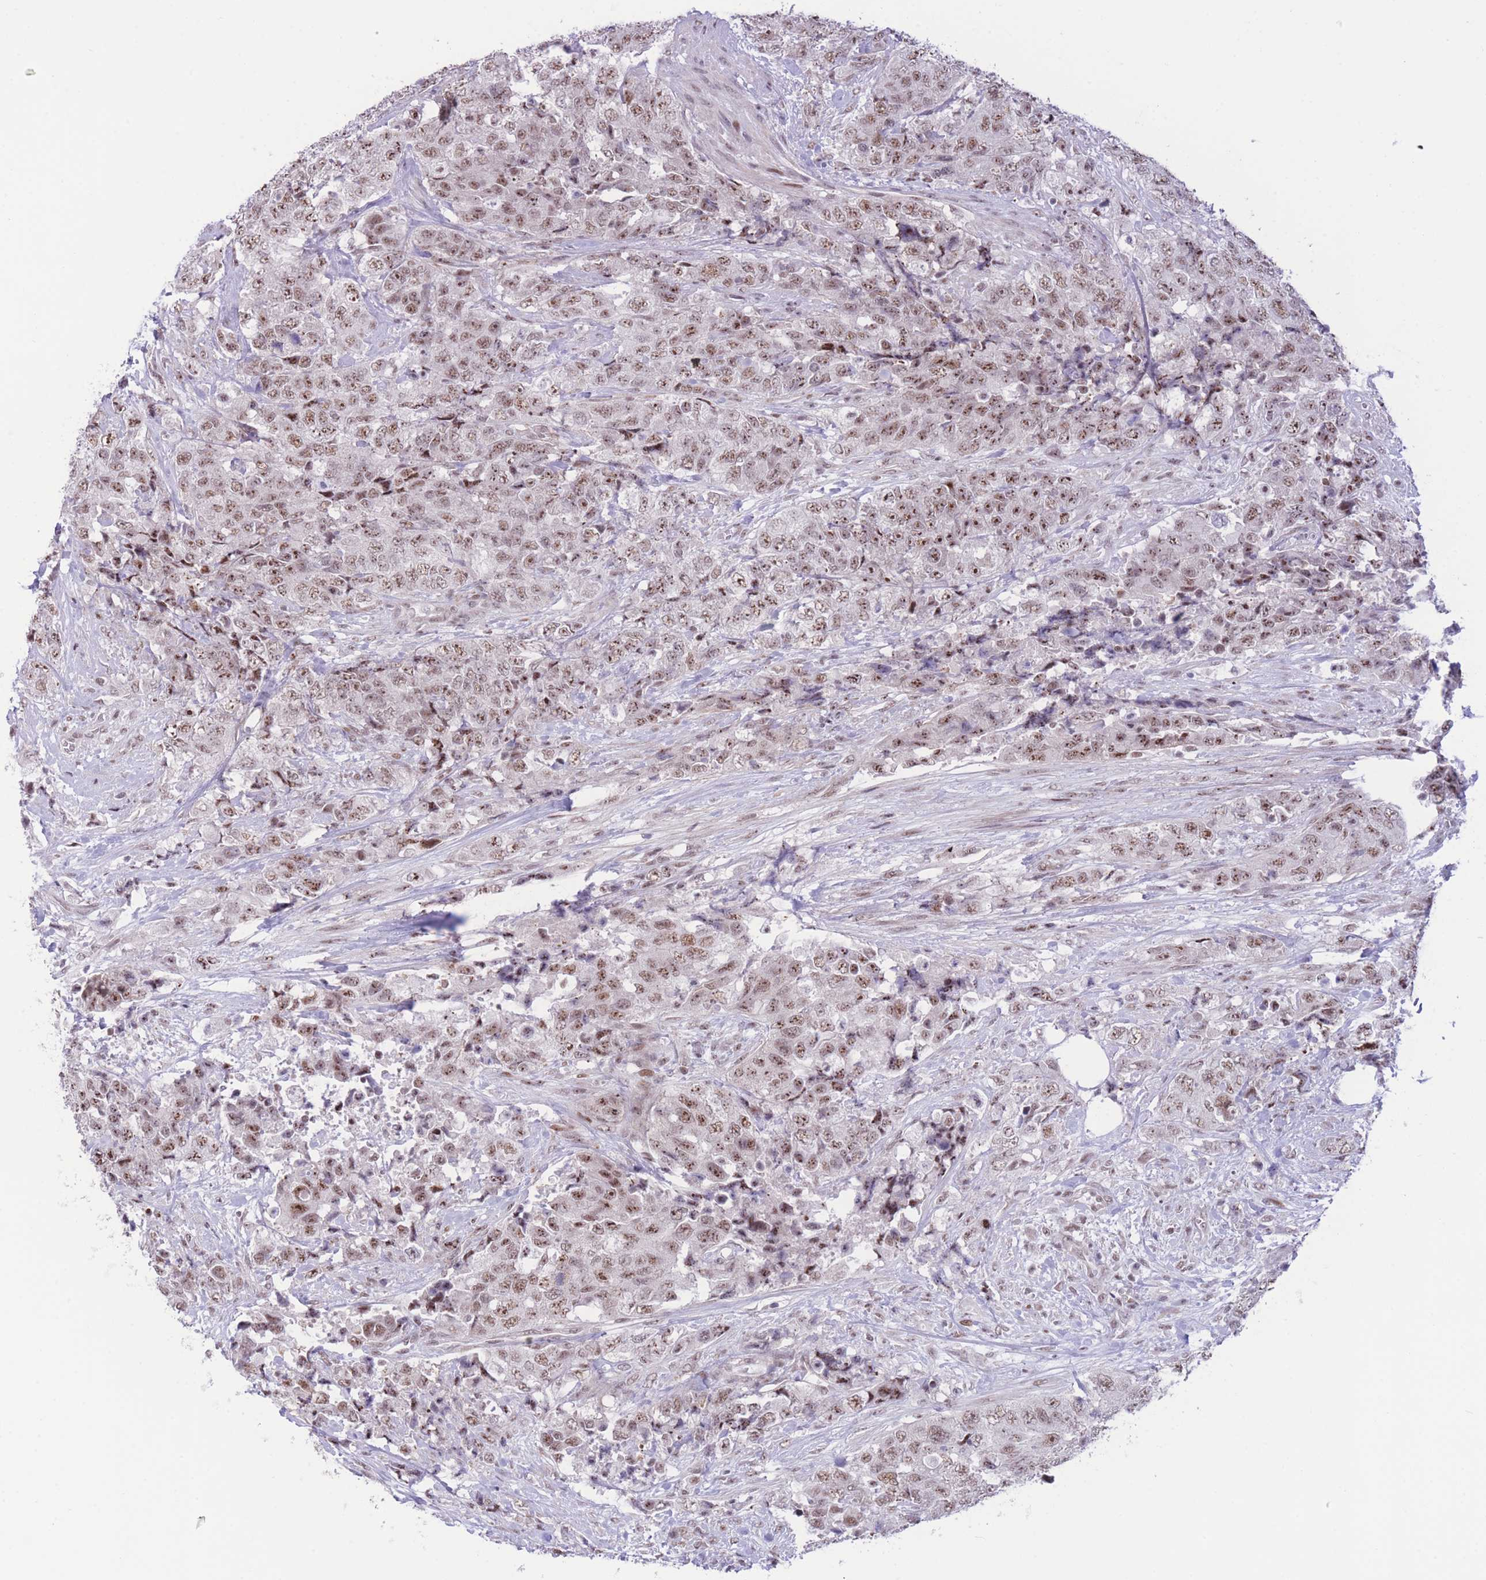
{"staining": {"intensity": "moderate", "quantity": ">75%", "location": "nuclear"}, "tissue": "urothelial cancer", "cell_type": "Tumor cells", "image_type": "cancer", "snomed": [{"axis": "morphology", "description": "Urothelial carcinoma, High grade"}, {"axis": "topography", "description": "Urinary bladder"}], "caption": "Immunohistochemistry (IHC) of human high-grade urothelial carcinoma exhibits medium levels of moderate nuclear positivity in approximately >75% of tumor cells. The staining was performed using DAB, with brown indicating positive protein expression. Nuclei are stained blue with hematoxylin.", "gene": "PCIF1", "patient": {"sex": "female", "age": 78}}